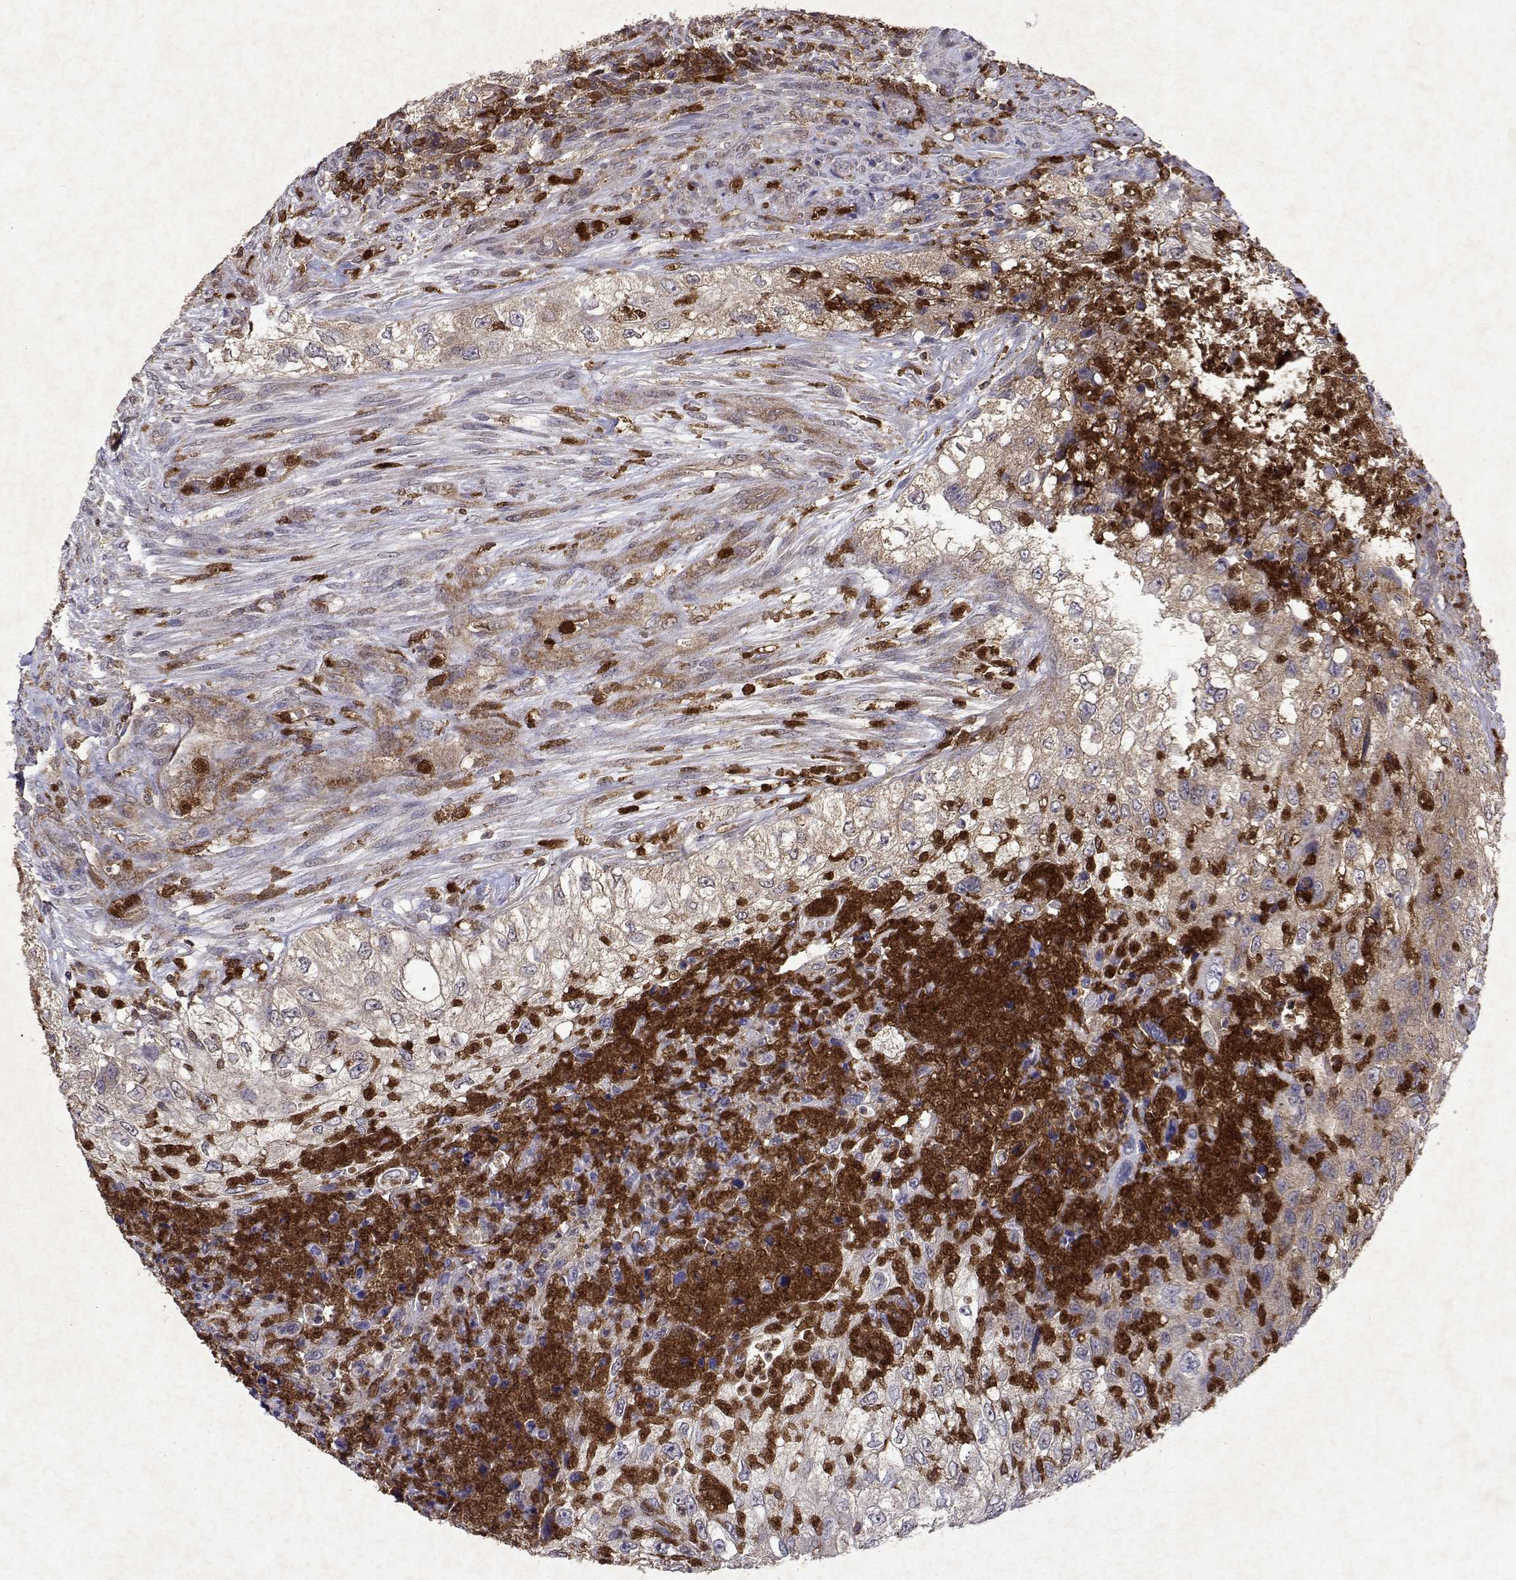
{"staining": {"intensity": "negative", "quantity": "none", "location": "none"}, "tissue": "urothelial cancer", "cell_type": "Tumor cells", "image_type": "cancer", "snomed": [{"axis": "morphology", "description": "Urothelial carcinoma, High grade"}, {"axis": "topography", "description": "Urinary bladder"}], "caption": "Protein analysis of urothelial cancer exhibits no significant staining in tumor cells.", "gene": "APAF1", "patient": {"sex": "female", "age": 60}}